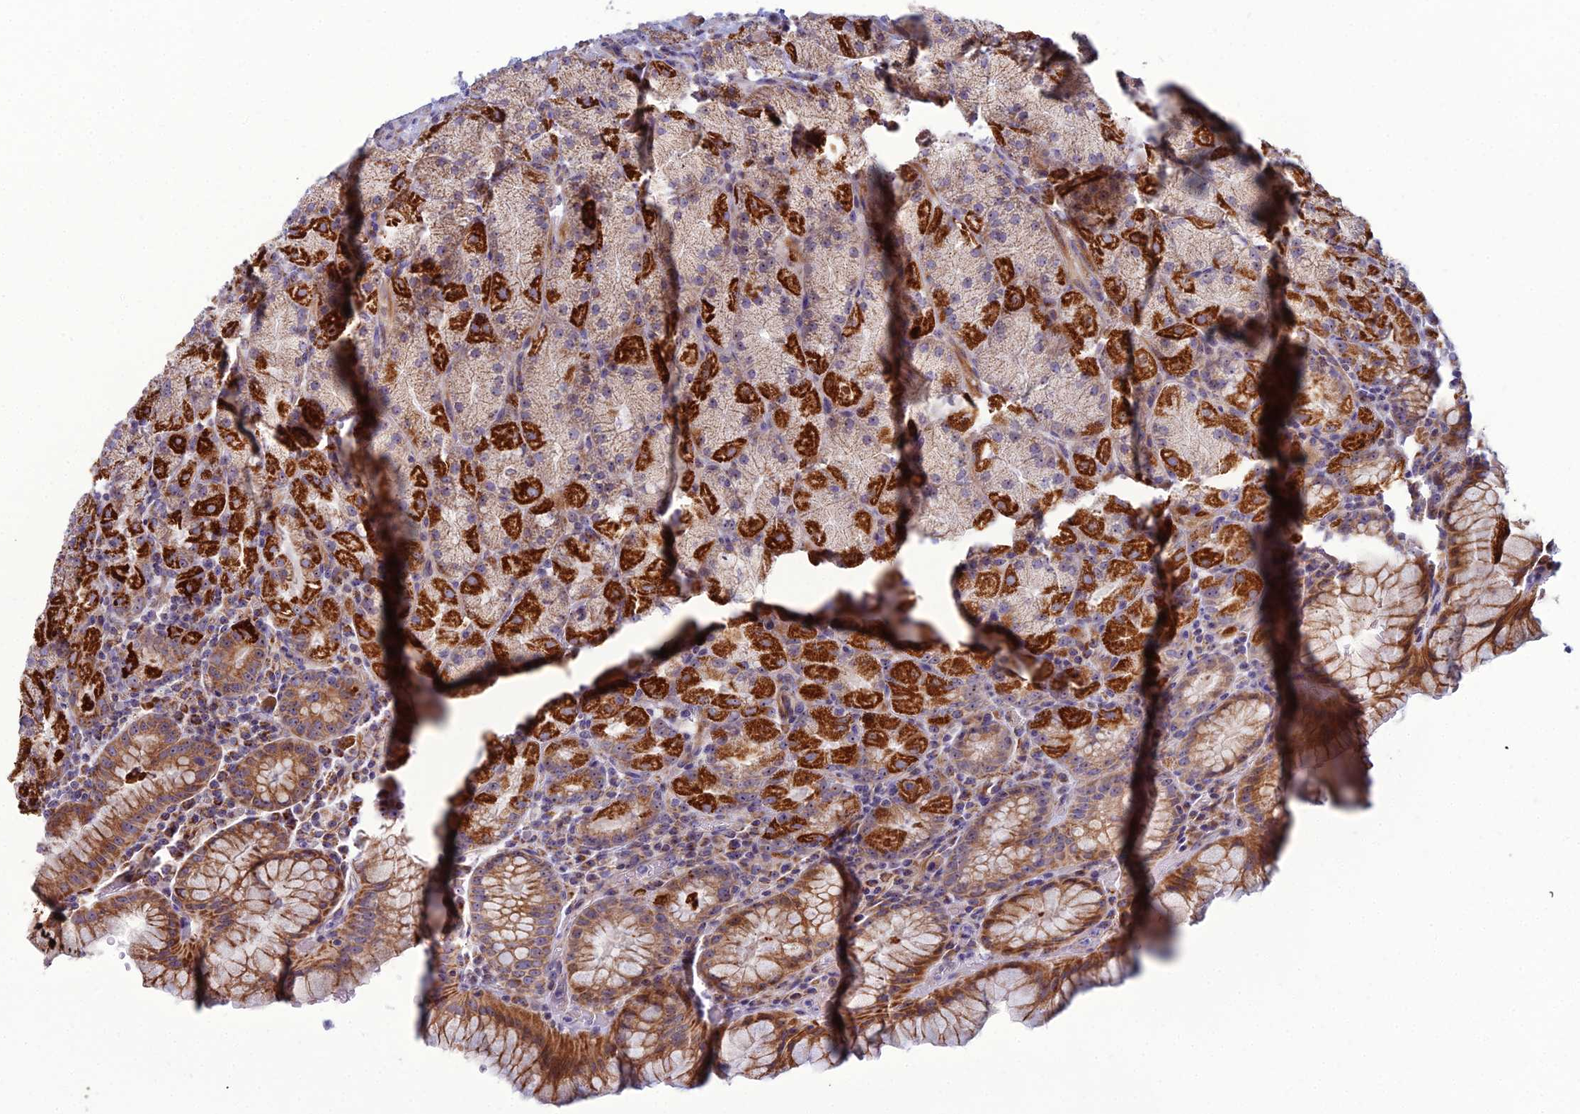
{"staining": {"intensity": "strong", "quantity": ">75%", "location": "cytoplasmic/membranous"}, "tissue": "stomach", "cell_type": "Glandular cells", "image_type": "normal", "snomed": [{"axis": "morphology", "description": "Normal tissue, NOS"}, {"axis": "topography", "description": "Stomach, upper"}, {"axis": "topography", "description": "Stomach, lower"}], "caption": "IHC micrograph of benign stomach: stomach stained using IHC exhibits high levels of strong protein expression localized specifically in the cytoplasmic/membranous of glandular cells, appearing as a cytoplasmic/membranous brown color.", "gene": "SLC35F4", "patient": {"sex": "male", "age": 80}}